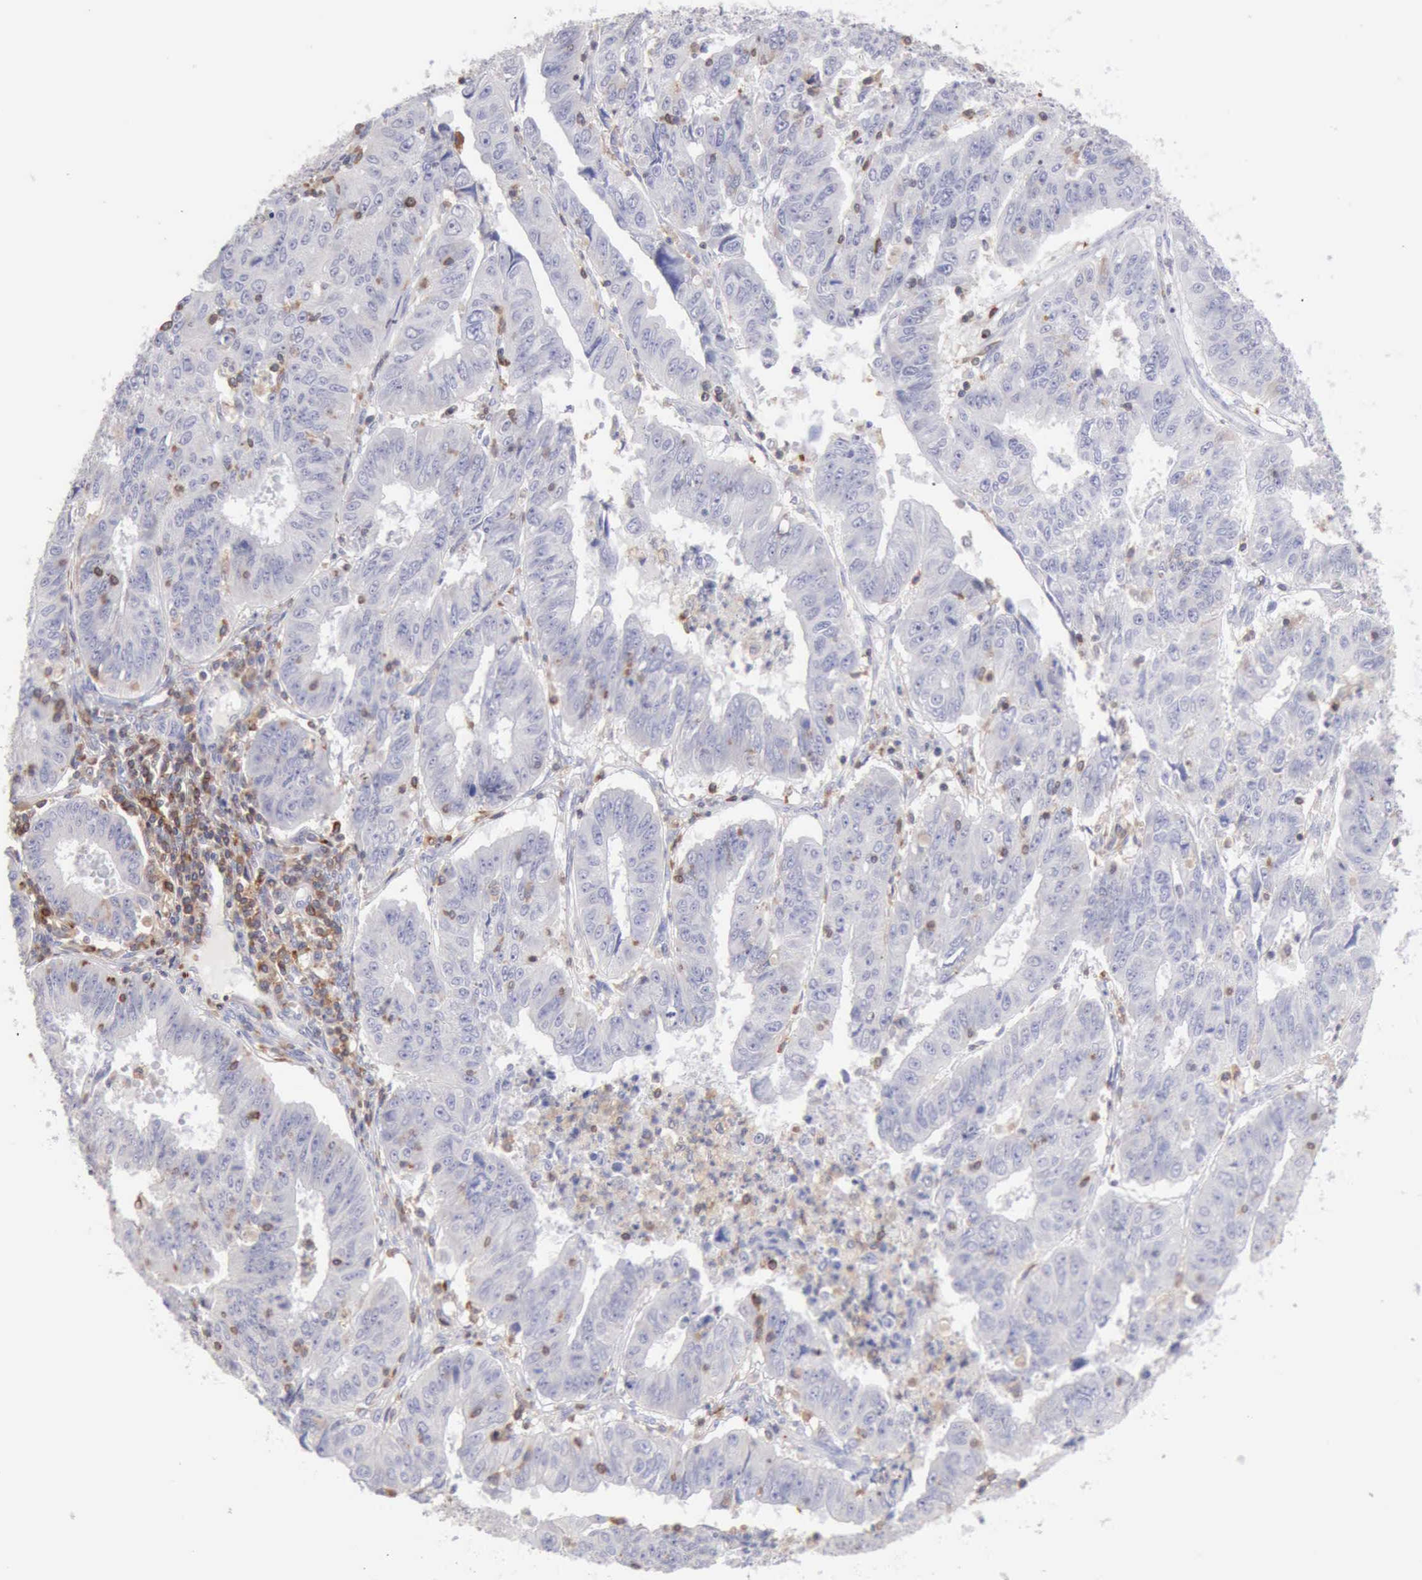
{"staining": {"intensity": "negative", "quantity": "none", "location": "none"}, "tissue": "endometrial cancer", "cell_type": "Tumor cells", "image_type": "cancer", "snomed": [{"axis": "morphology", "description": "Adenocarcinoma, NOS"}, {"axis": "topography", "description": "Endometrium"}], "caption": "Image shows no significant protein positivity in tumor cells of endometrial cancer (adenocarcinoma).", "gene": "SASH3", "patient": {"sex": "female", "age": 42}}